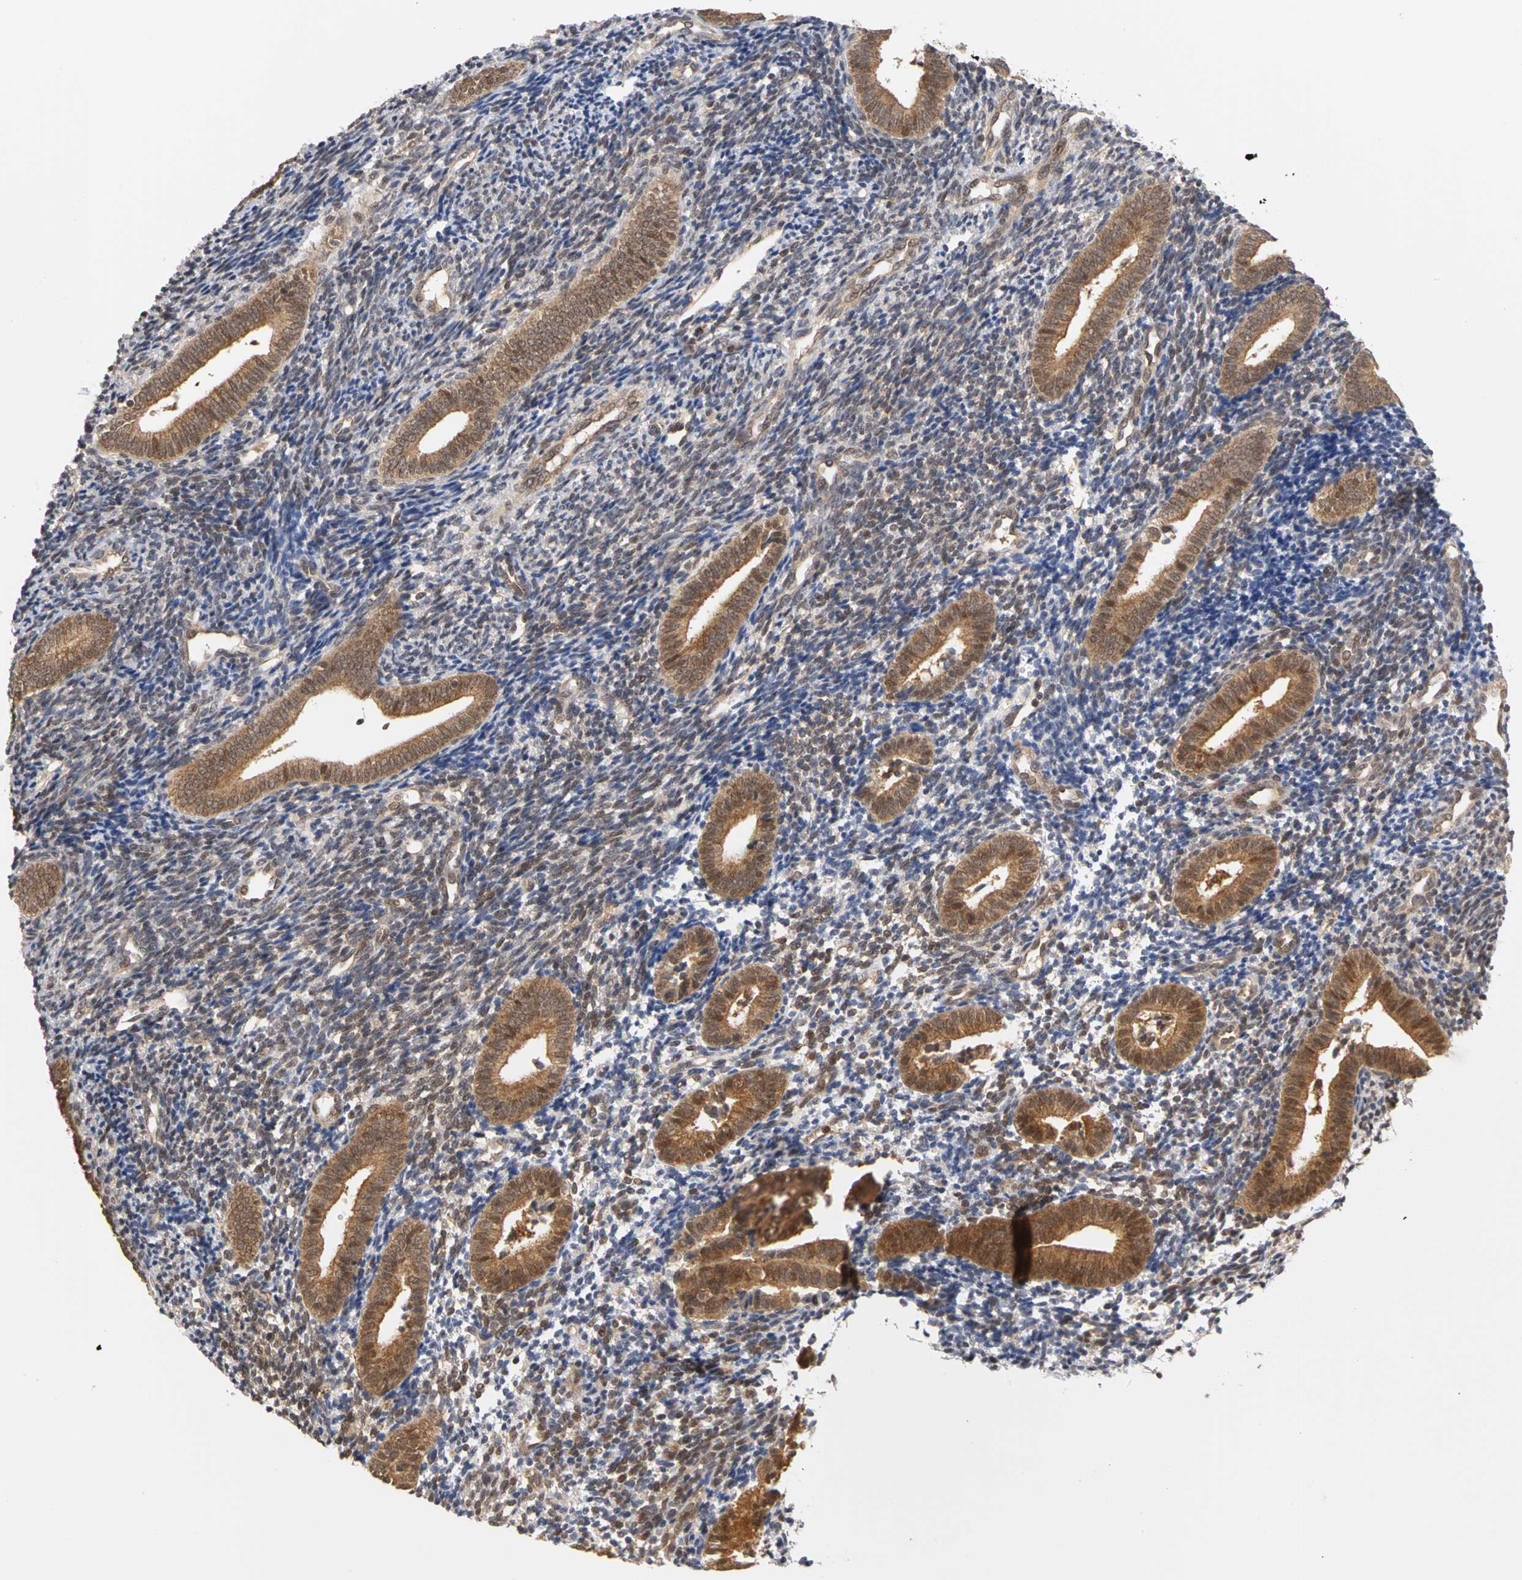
{"staining": {"intensity": "moderate", "quantity": "25%-75%", "location": "cytoplasmic/membranous,nuclear"}, "tissue": "endometrium", "cell_type": "Cells in endometrial stroma", "image_type": "normal", "snomed": [{"axis": "morphology", "description": "Normal tissue, NOS"}, {"axis": "topography", "description": "Uterus"}, {"axis": "topography", "description": "Endometrium"}], "caption": "Endometrium stained with immunohistochemistry reveals moderate cytoplasmic/membranous,nuclear staining in about 25%-75% of cells in endometrial stroma.", "gene": "UBE2M", "patient": {"sex": "female", "age": 33}}